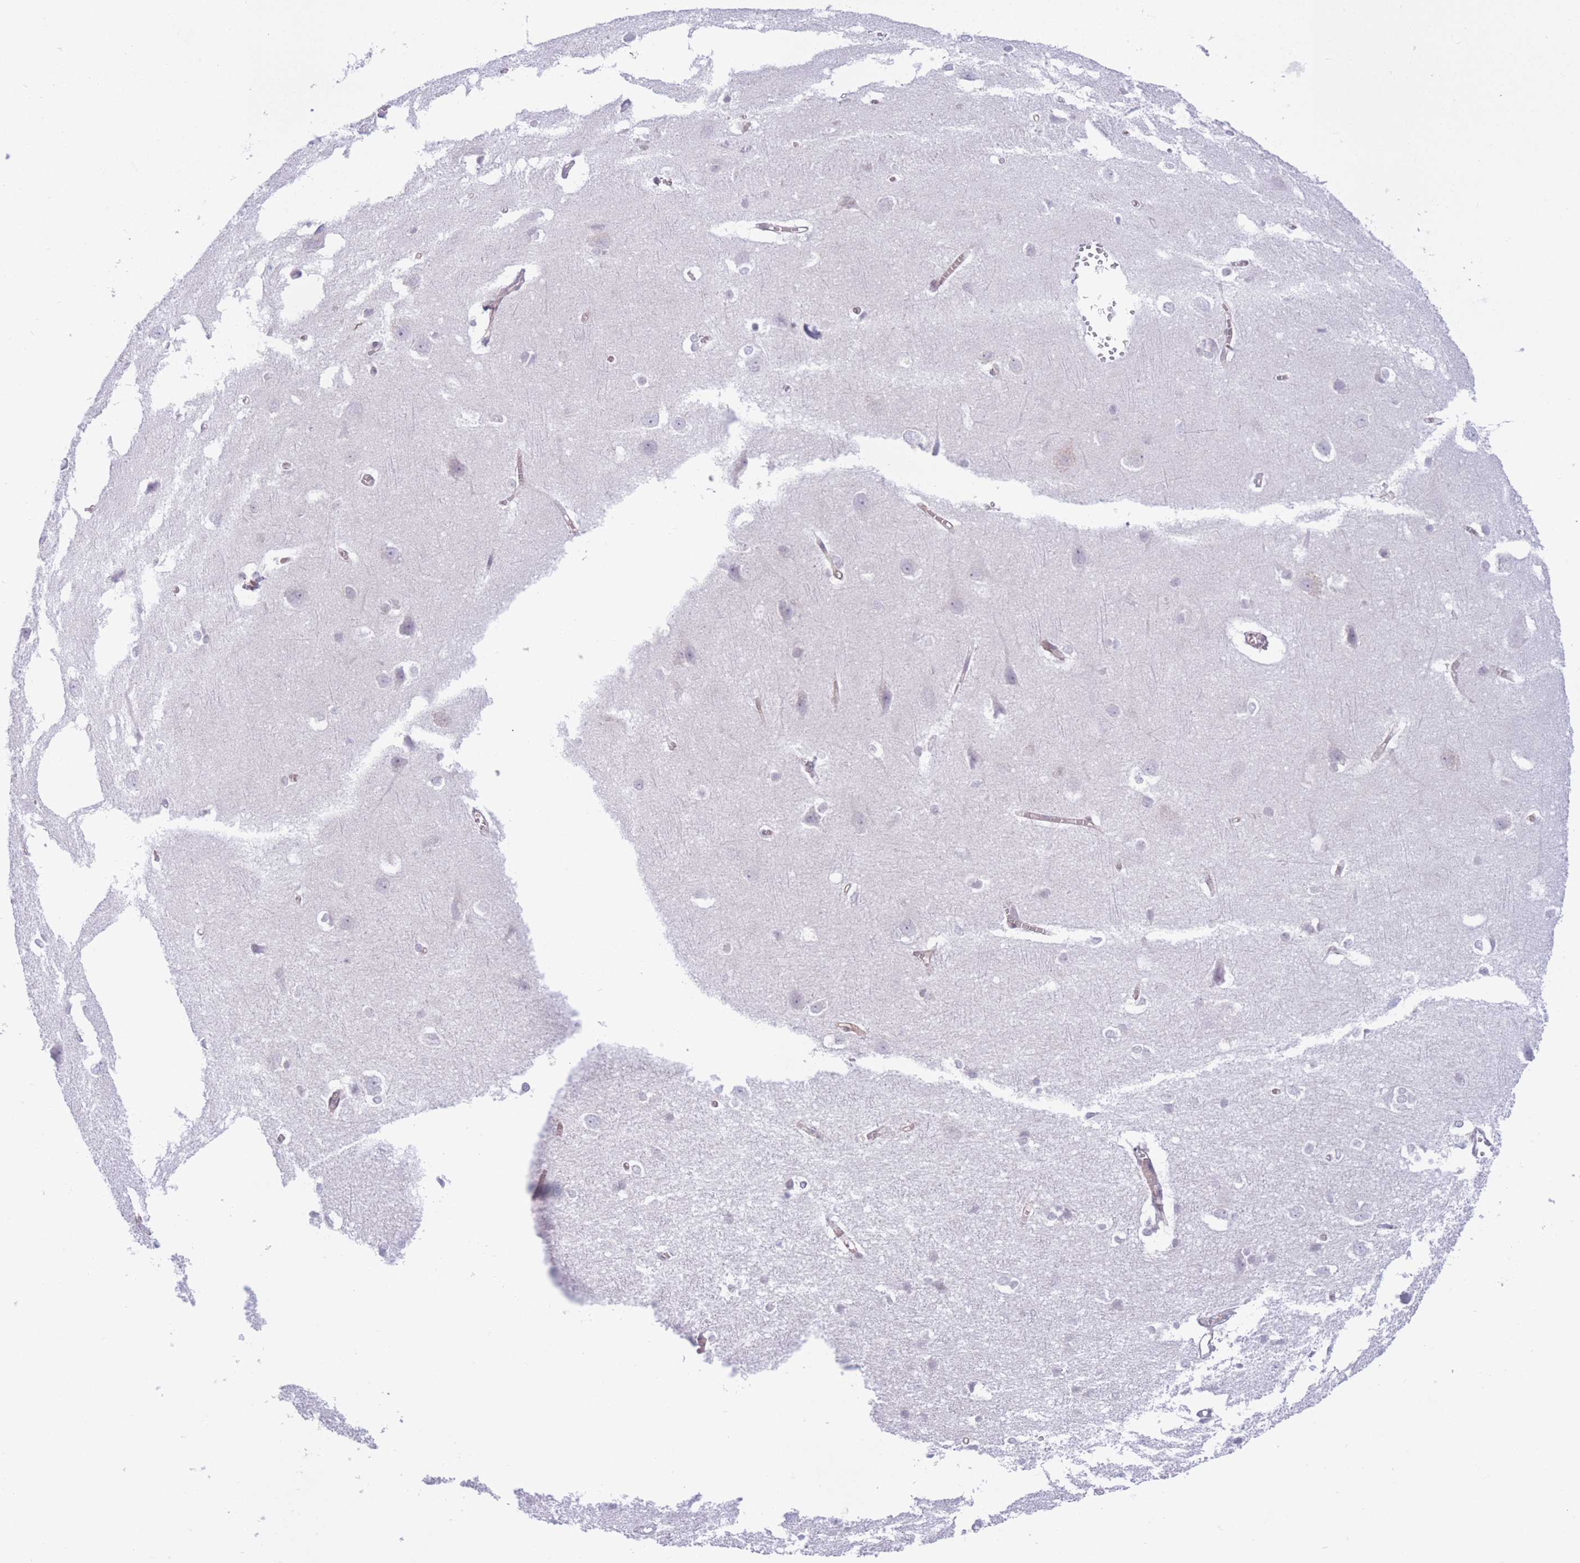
{"staining": {"intensity": "weak", "quantity": ">75%", "location": "cytoplasmic/membranous"}, "tissue": "cerebral cortex", "cell_type": "Endothelial cells", "image_type": "normal", "snomed": [{"axis": "morphology", "description": "Normal tissue, NOS"}, {"axis": "topography", "description": "Cerebral cortex"}], "caption": "DAB immunohistochemical staining of benign human cerebral cortex exhibits weak cytoplasmic/membranous protein staining in about >75% of endothelial cells. The staining was performed using DAB (3,3'-diaminobenzidine) to visualize the protein expression in brown, while the nuclei were stained in blue with hematoxylin (Magnification: 20x).", "gene": "MRPS31", "patient": {"sex": "male", "age": 37}}